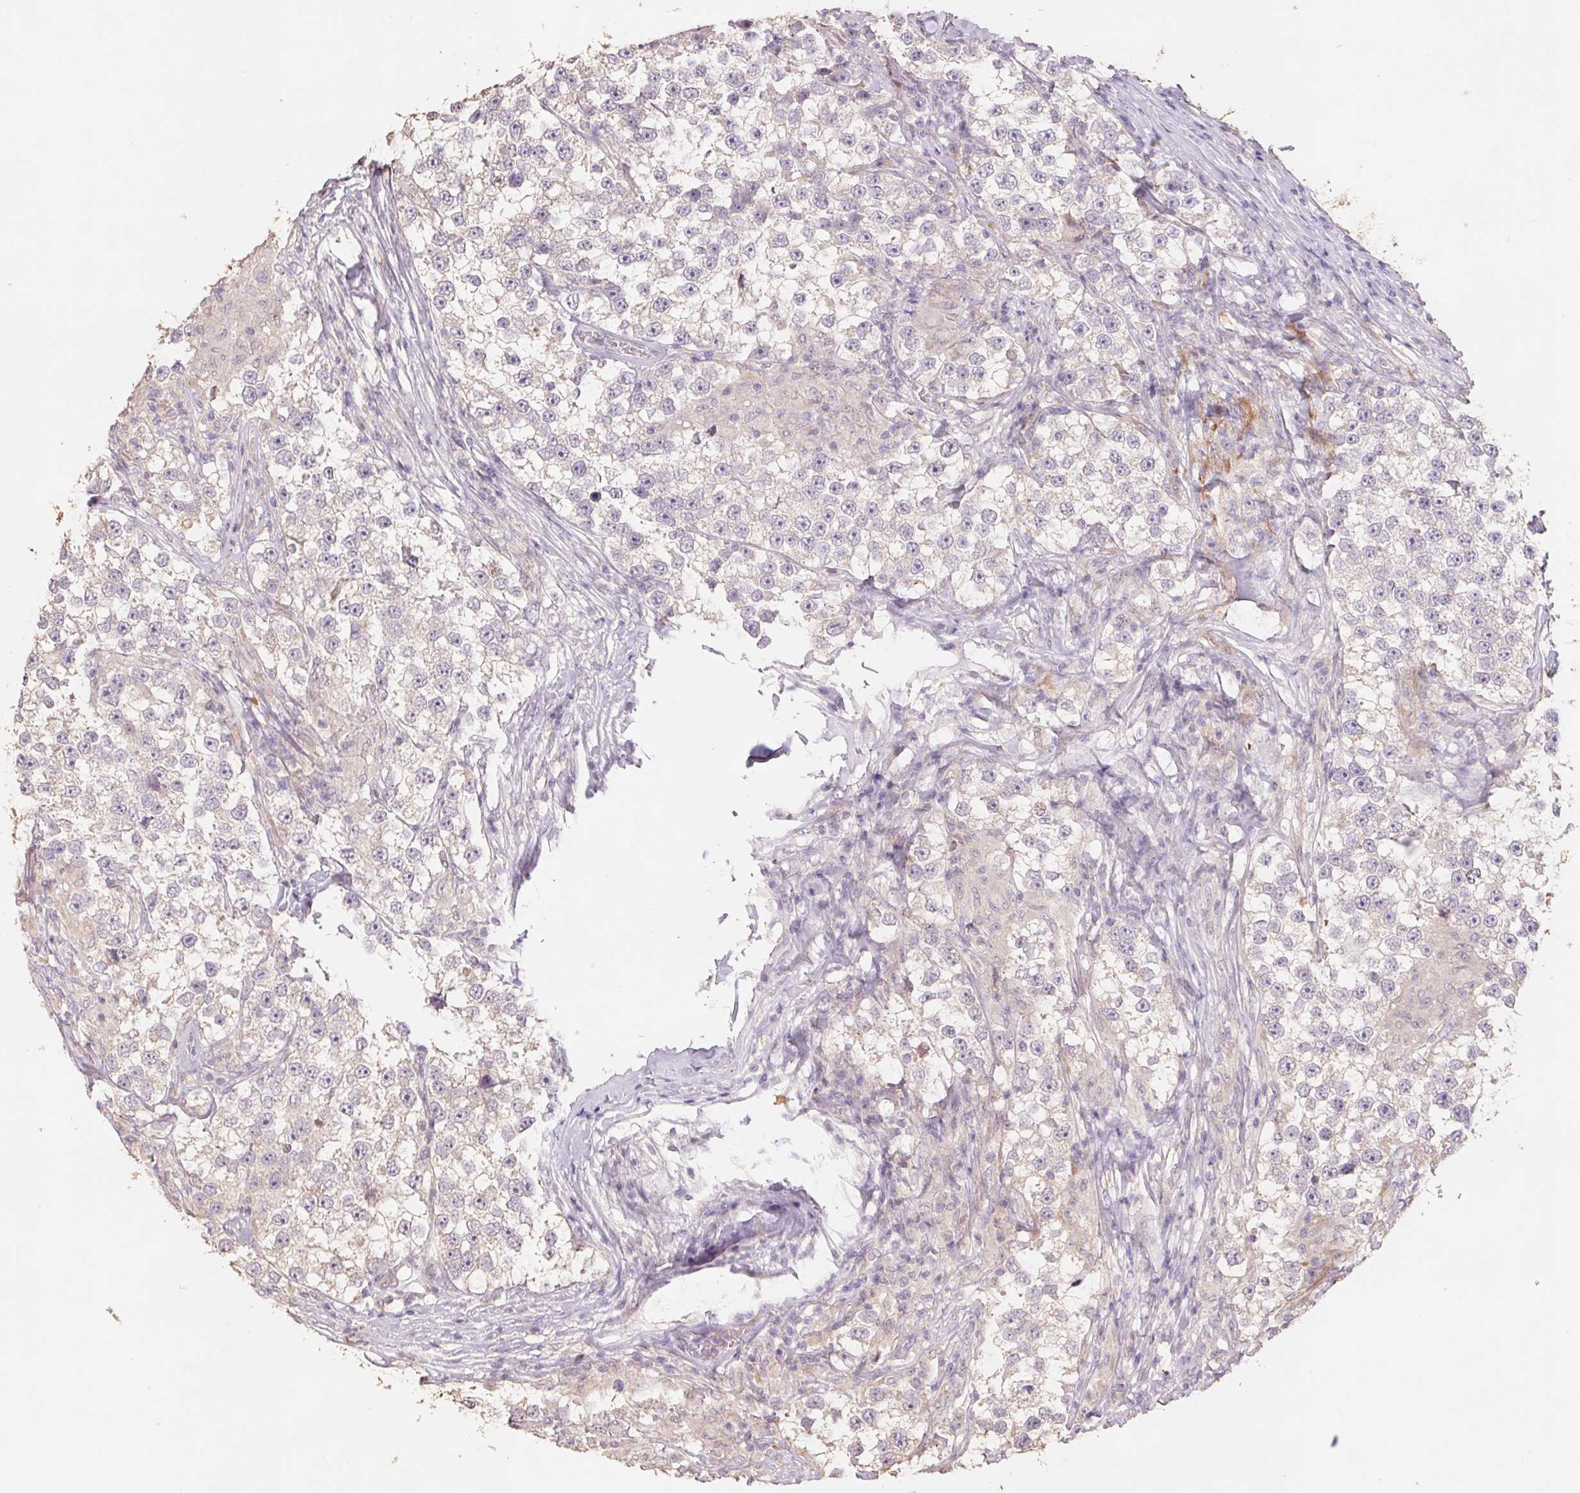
{"staining": {"intensity": "negative", "quantity": "none", "location": "none"}, "tissue": "testis cancer", "cell_type": "Tumor cells", "image_type": "cancer", "snomed": [{"axis": "morphology", "description": "Seminoma, NOS"}, {"axis": "topography", "description": "Testis"}], "caption": "Tumor cells show no significant expression in testis seminoma. Brightfield microscopy of immunohistochemistry (IHC) stained with DAB (3,3'-diaminobenzidine) (brown) and hematoxylin (blue), captured at high magnification.", "gene": "GRM2", "patient": {"sex": "male", "age": 46}}